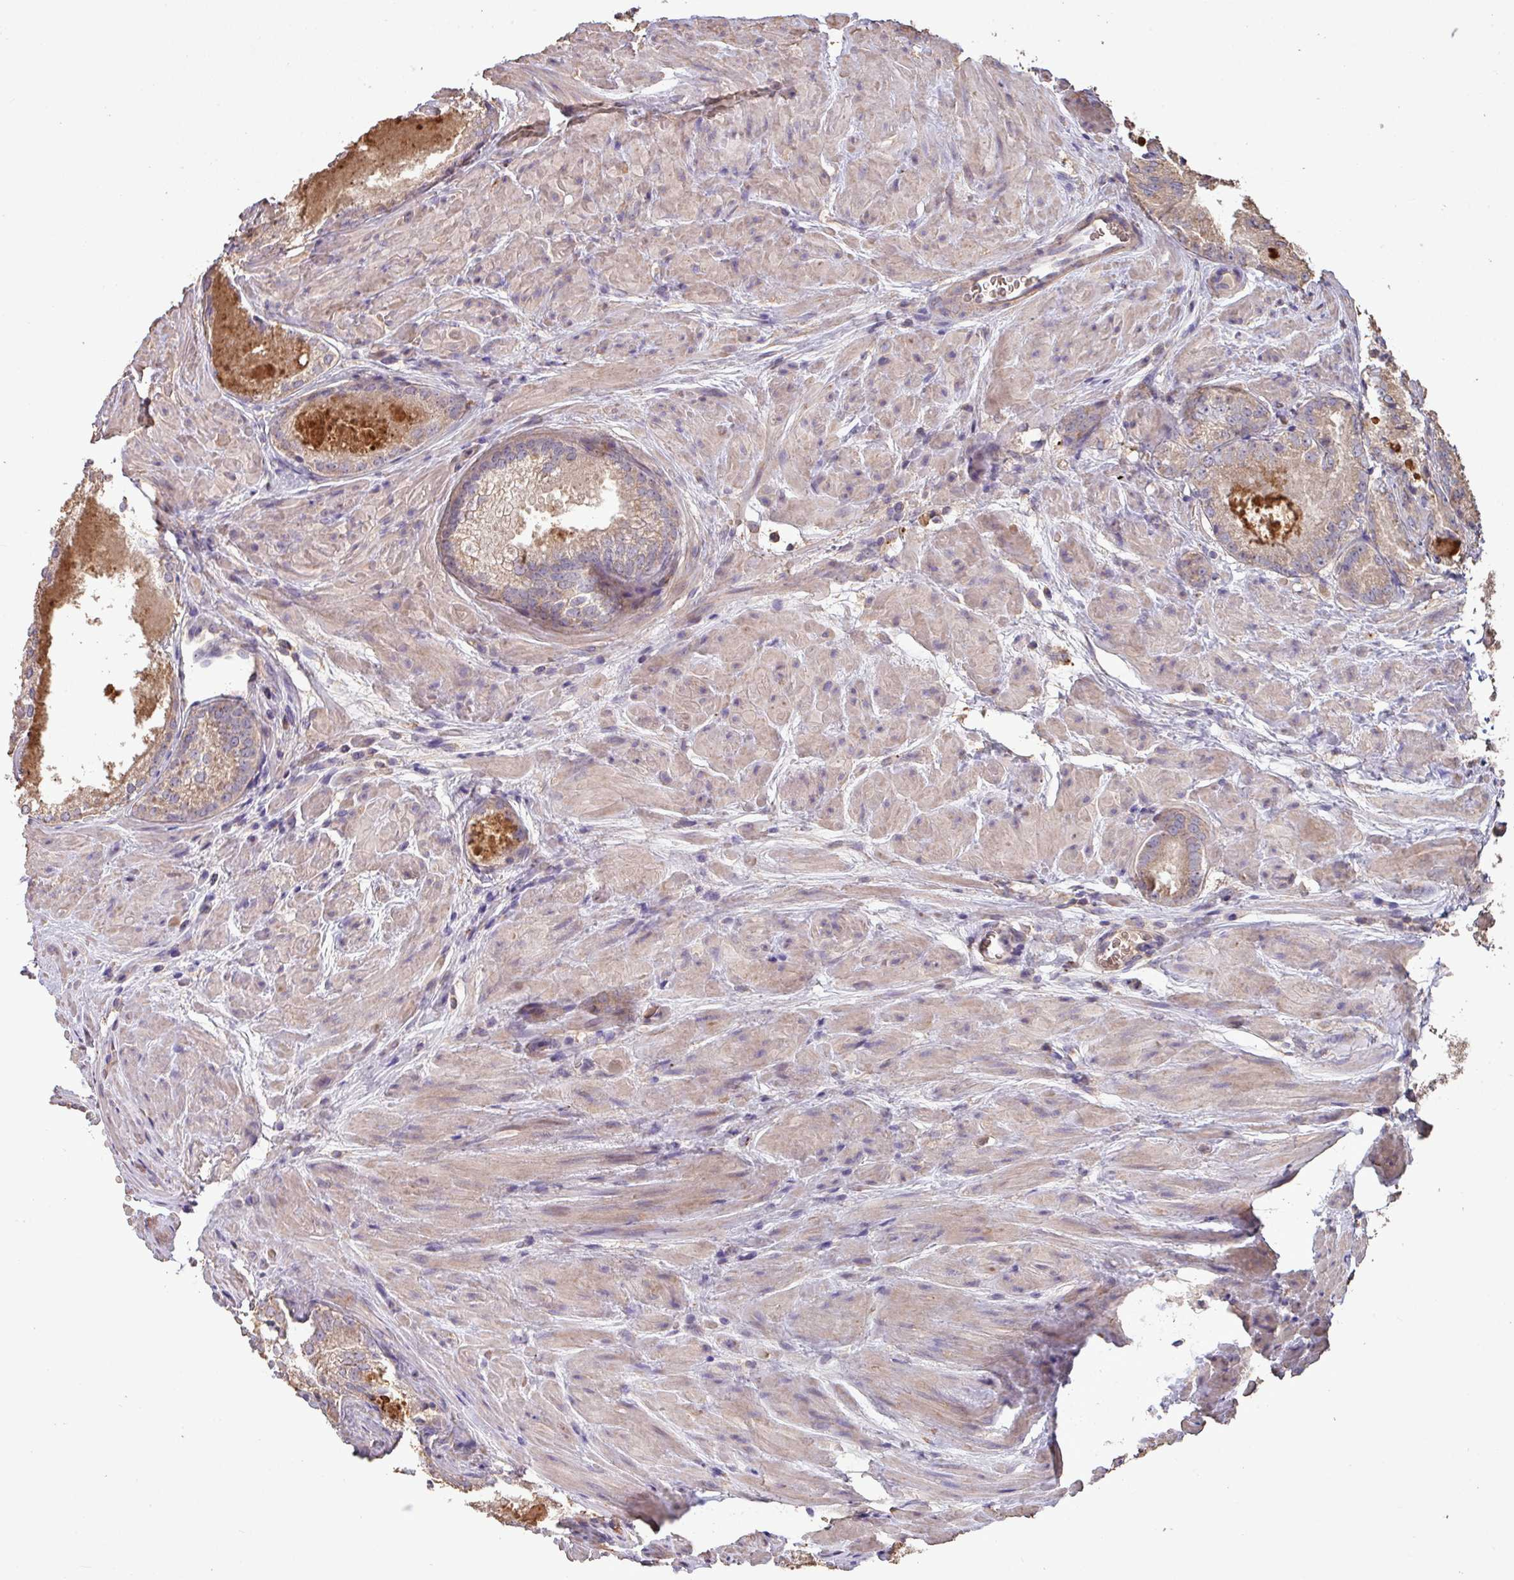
{"staining": {"intensity": "weak", "quantity": "25%-75%", "location": "cytoplasmic/membranous"}, "tissue": "prostate cancer", "cell_type": "Tumor cells", "image_type": "cancer", "snomed": [{"axis": "morphology", "description": "Adenocarcinoma, Low grade"}, {"axis": "topography", "description": "Prostate"}], "caption": "A low amount of weak cytoplasmic/membranous positivity is present in about 25%-75% of tumor cells in adenocarcinoma (low-grade) (prostate) tissue.", "gene": "CAMK2B", "patient": {"sex": "male", "age": 54}}